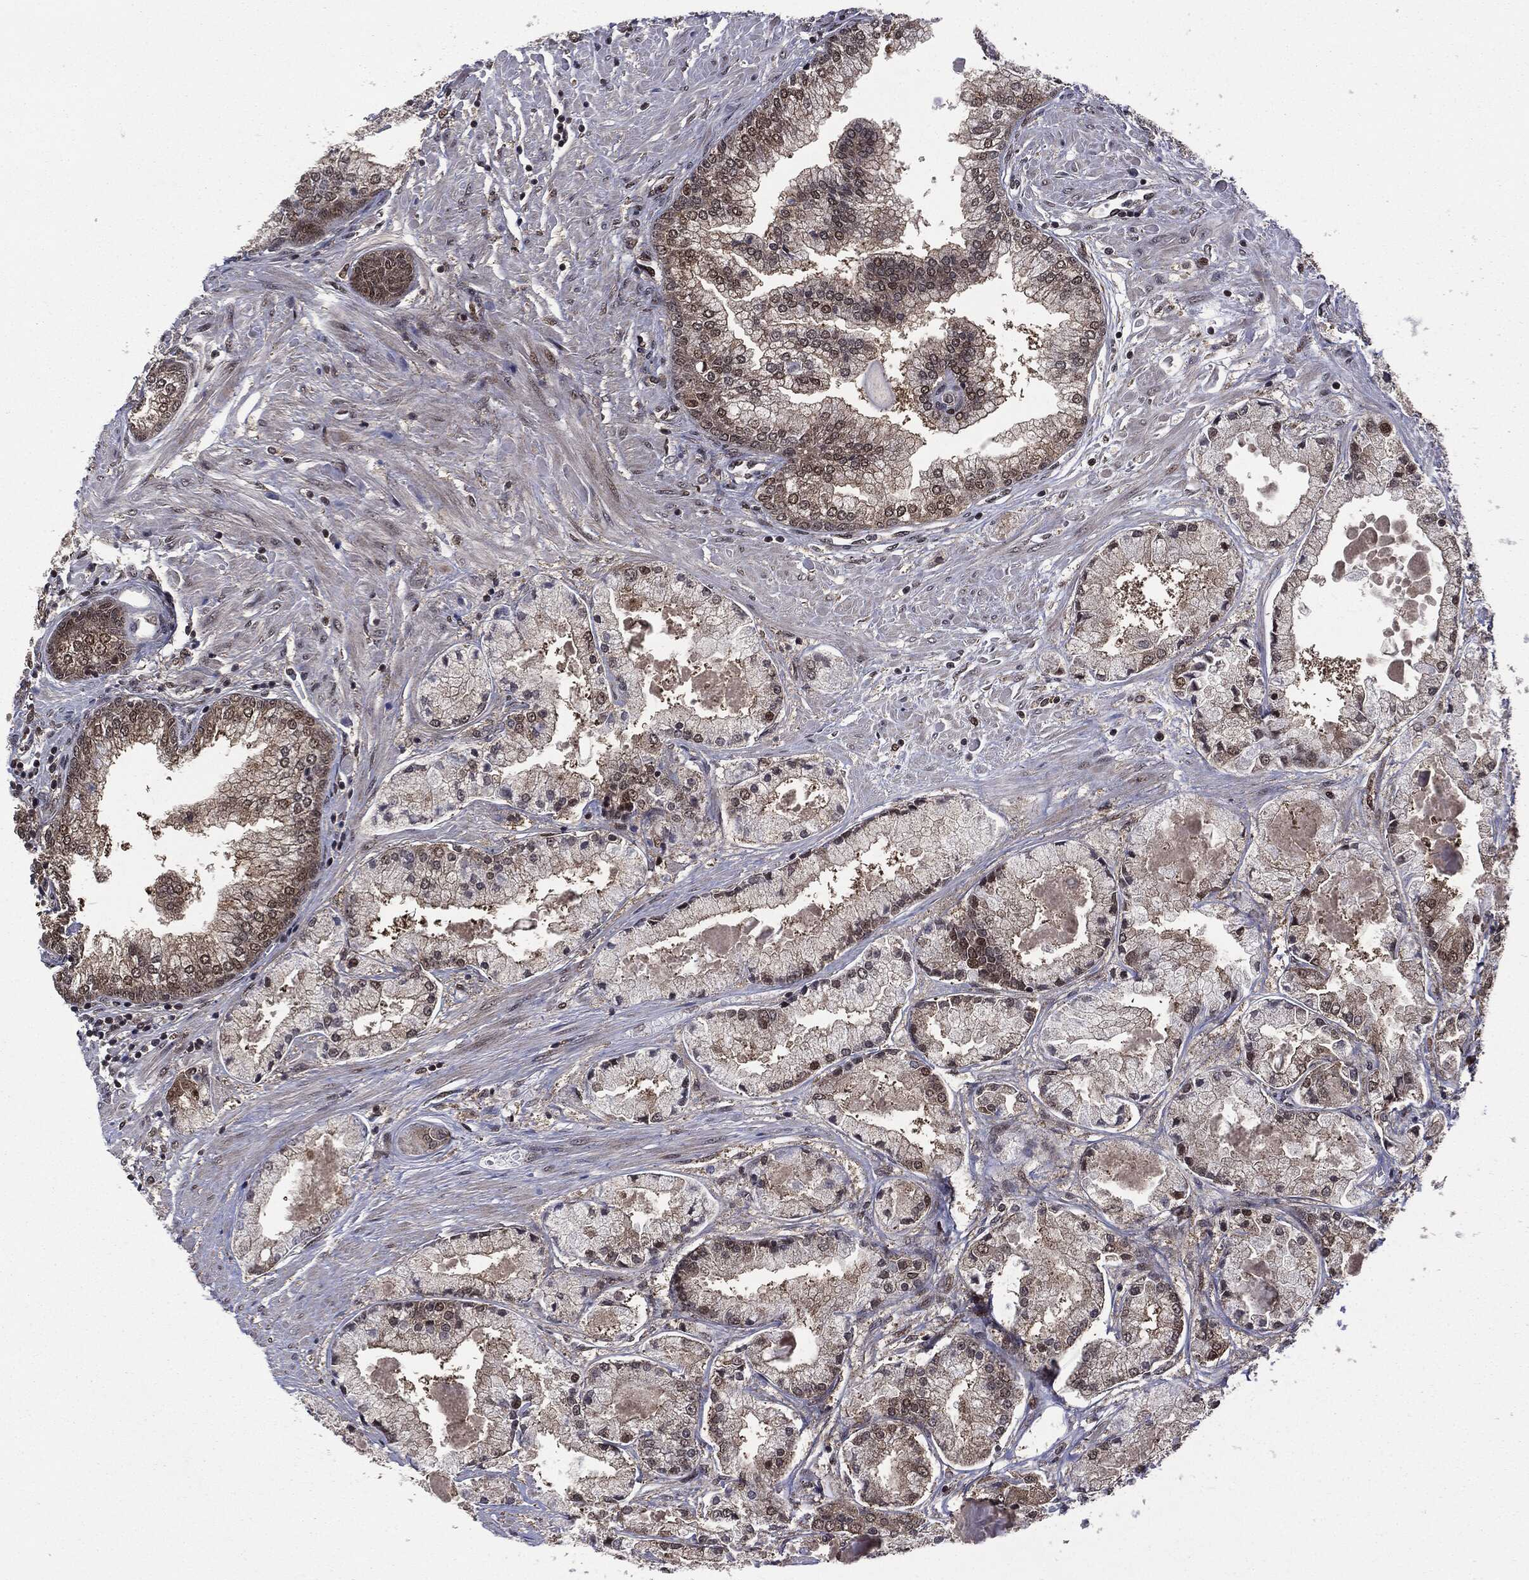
{"staining": {"intensity": "weak", "quantity": "25%-75%", "location": "cytoplasmic/membranous,nuclear"}, "tissue": "prostate cancer", "cell_type": "Tumor cells", "image_type": "cancer", "snomed": [{"axis": "morphology", "description": "Adenocarcinoma, High grade"}, {"axis": "topography", "description": "Prostate"}], "caption": "This histopathology image shows prostate cancer (high-grade adenocarcinoma) stained with immunohistochemistry (IHC) to label a protein in brown. The cytoplasmic/membranous and nuclear of tumor cells show weak positivity for the protein. Nuclei are counter-stained blue.", "gene": "PTPA", "patient": {"sex": "male", "age": 67}}